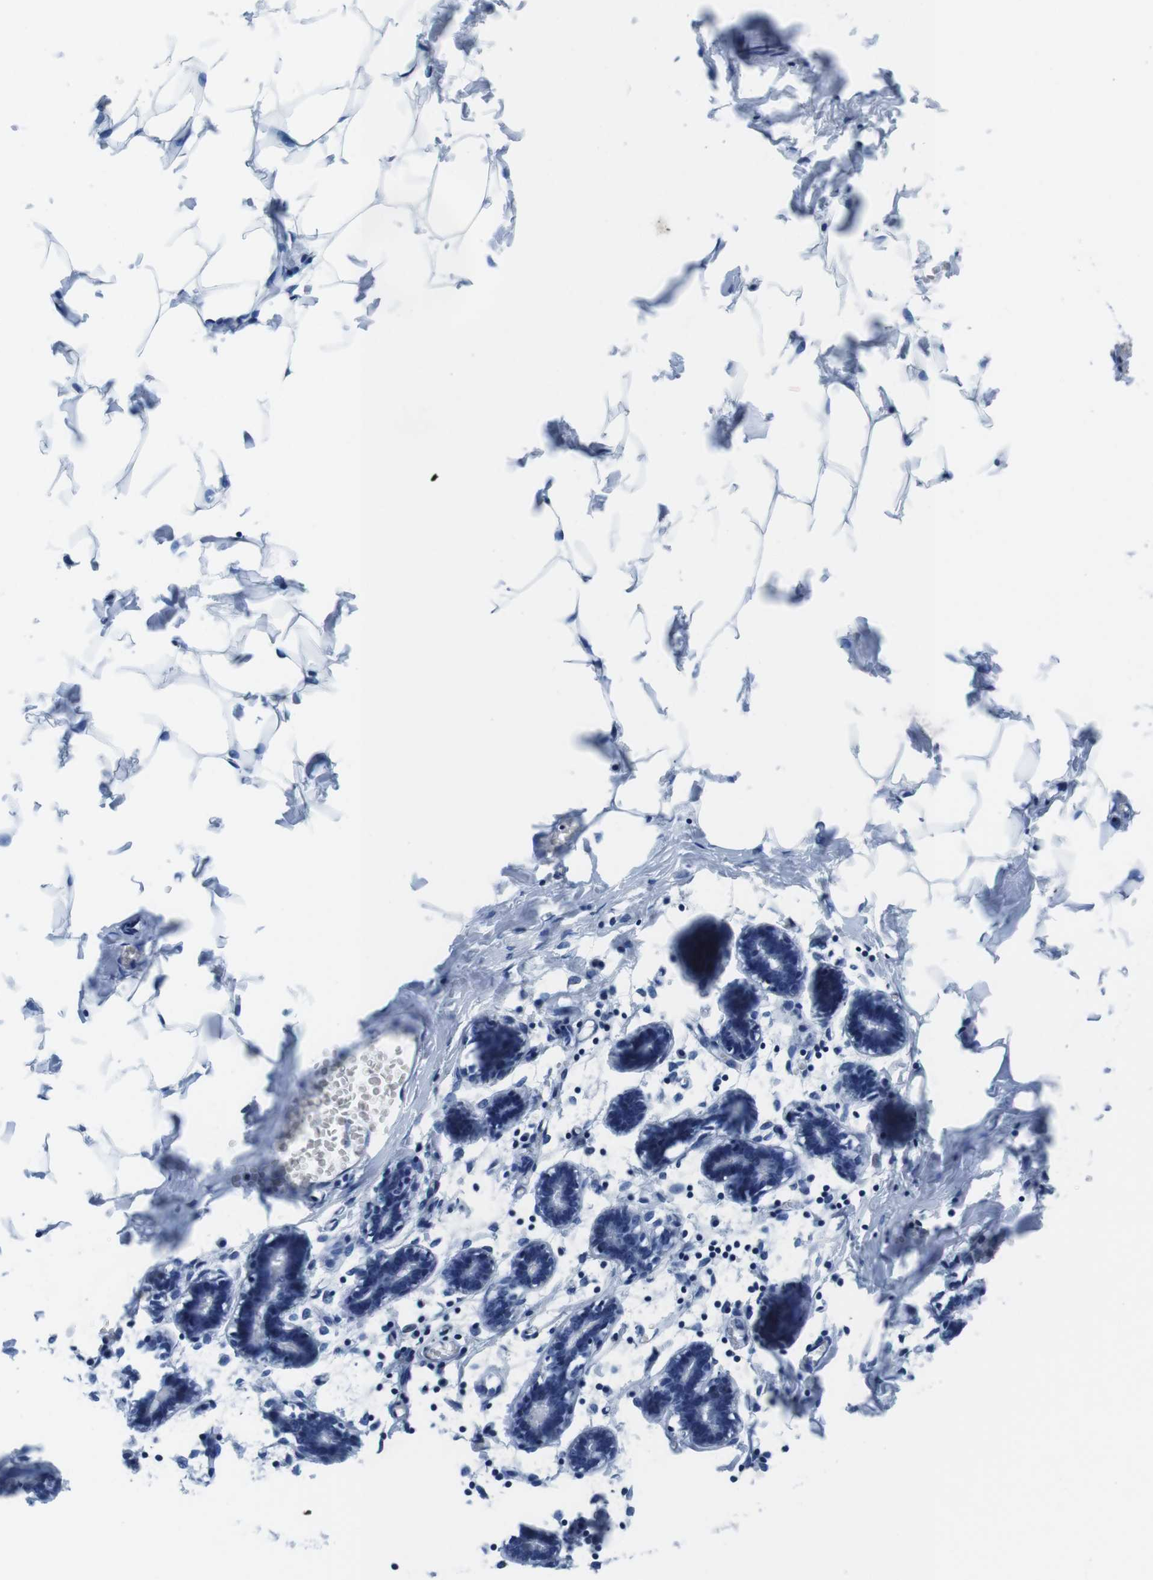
{"staining": {"intensity": "negative", "quantity": "none", "location": "none"}, "tissue": "breast", "cell_type": "Adipocytes", "image_type": "normal", "snomed": [{"axis": "morphology", "description": "Normal tissue, NOS"}, {"axis": "topography", "description": "Breast"}], "caption": "Normal breast was stained to show a protein in brown. There is no significant positivity in adipocytes. (DAB IHC with hematoxylin counter stain).", "gene": "PIK3CD", "patient": {"sex": "female", "age": 27}}